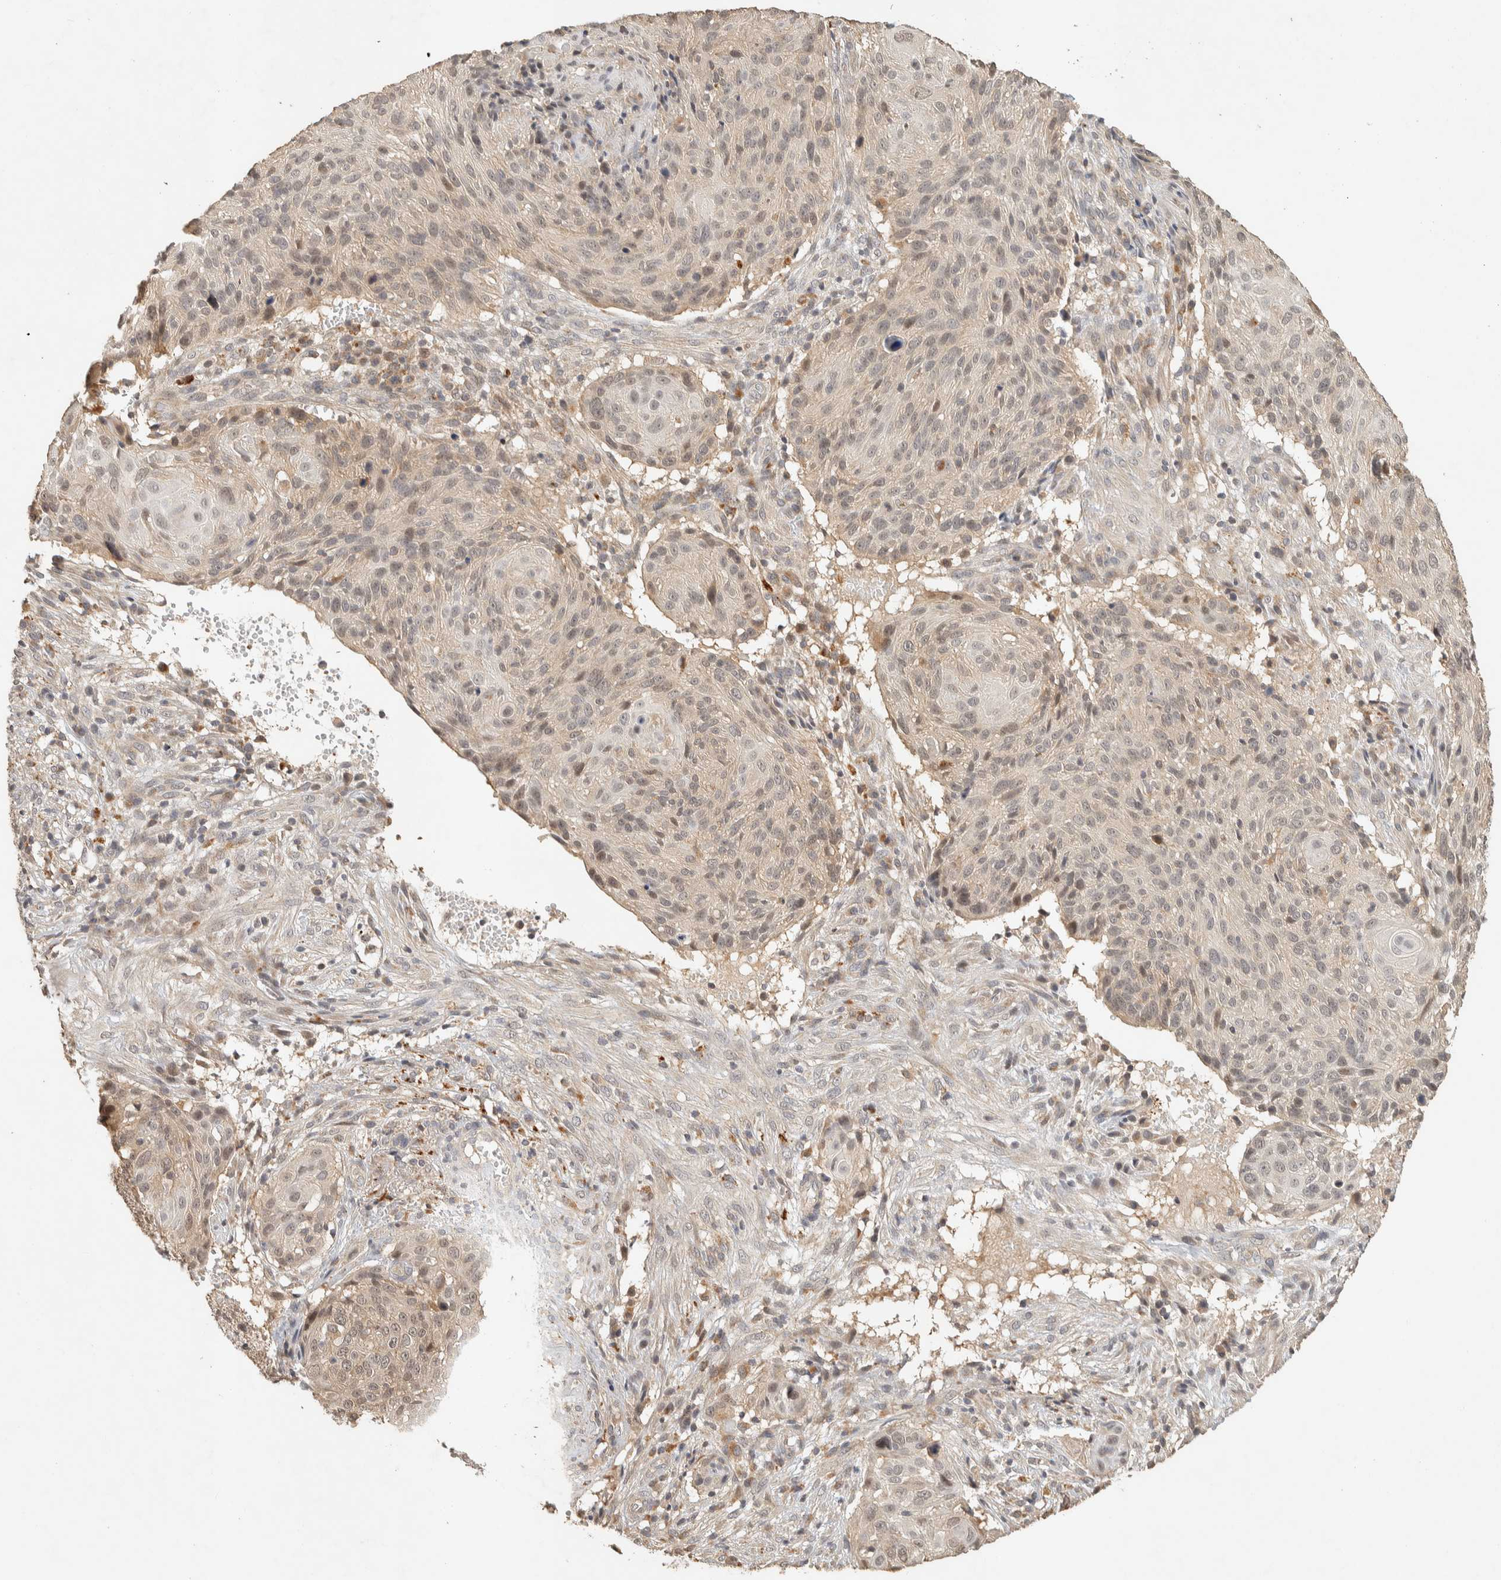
{"staining": {"intensity": "negative", "quantity": "none", "location": "none"}, "tissue": "cervical cancer", "cell_type": "Tumor cells", "image_type": "cancer", "snomed": [{"axis": "morphology", "description": "Squamous cell carcinoma, NOS"}, {"axis": "topography", "description": "Cervix"}], "caption": "Cervical squamous cell carcinoma was stained to show a protein in brown. There is no significant positivity in tumor cells.", "gene": "ITPA", "patient": {"sex": "female", "age": 74}}